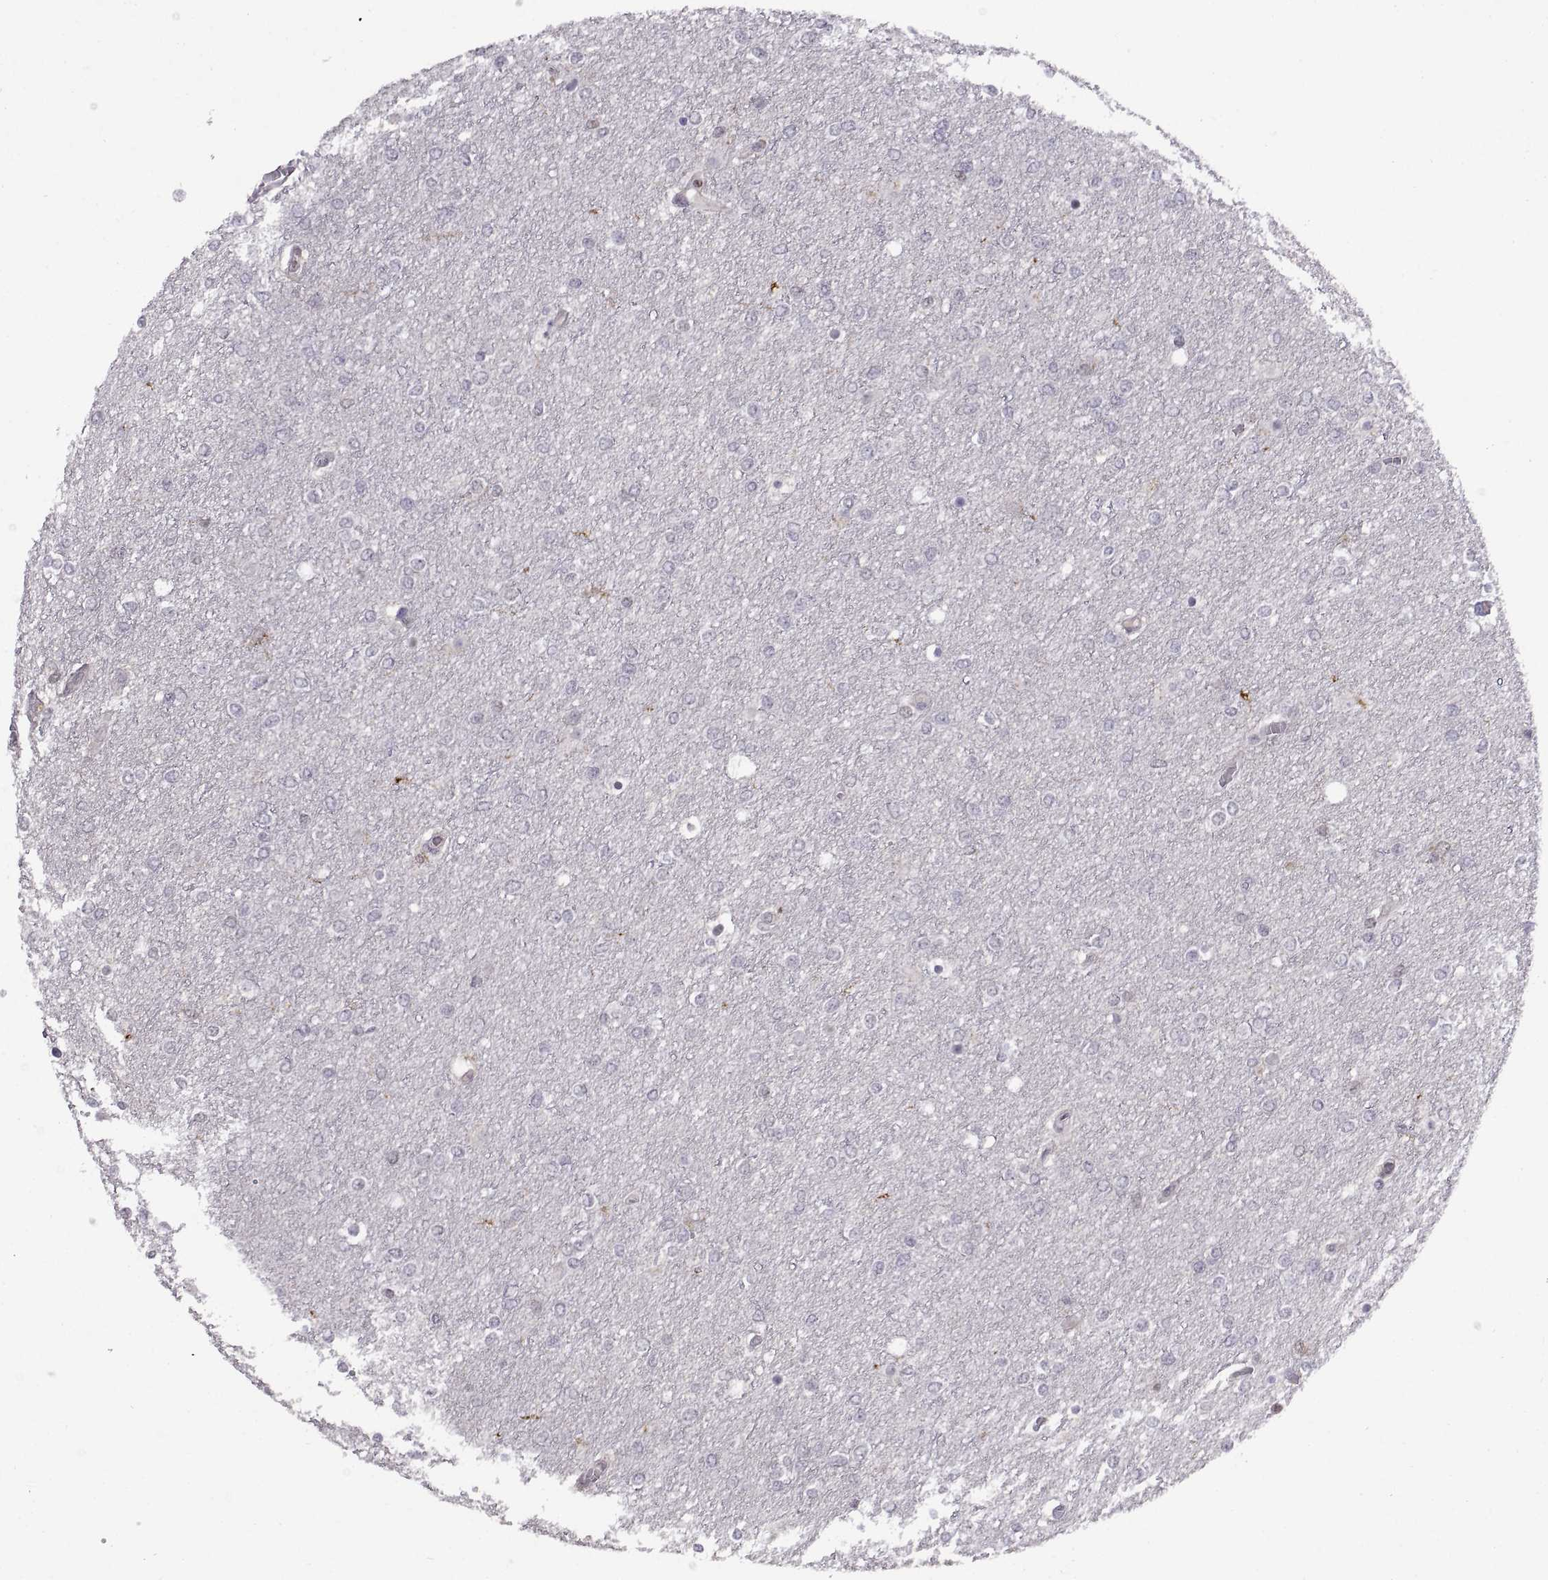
{"staining": {"intensity": "negative", "quantity": "none", "location": "none"}, "tissue": "glioma", "cell_type": "Tumor cells", "image_type": "cancer", "snomed": [{"axis": "morphology", "description": "Glioma, malignant, High grade"}, {"axis": "topography", "description": "Brain"}], "caption": "An immunohistochemistry image of malignant glioma (high-grade) is shown. There is no staining in tumor cells of malignant glioma (high-grade). Brightfield microscopy of immunohistochemistry (IHC) stained with DAB (3,3'-diaminobenzidine) (brown) and hematoxylin (blue), captured at high magnification.", "gene": "CHFR", "patient": {"sex": "female", "age": 61}}